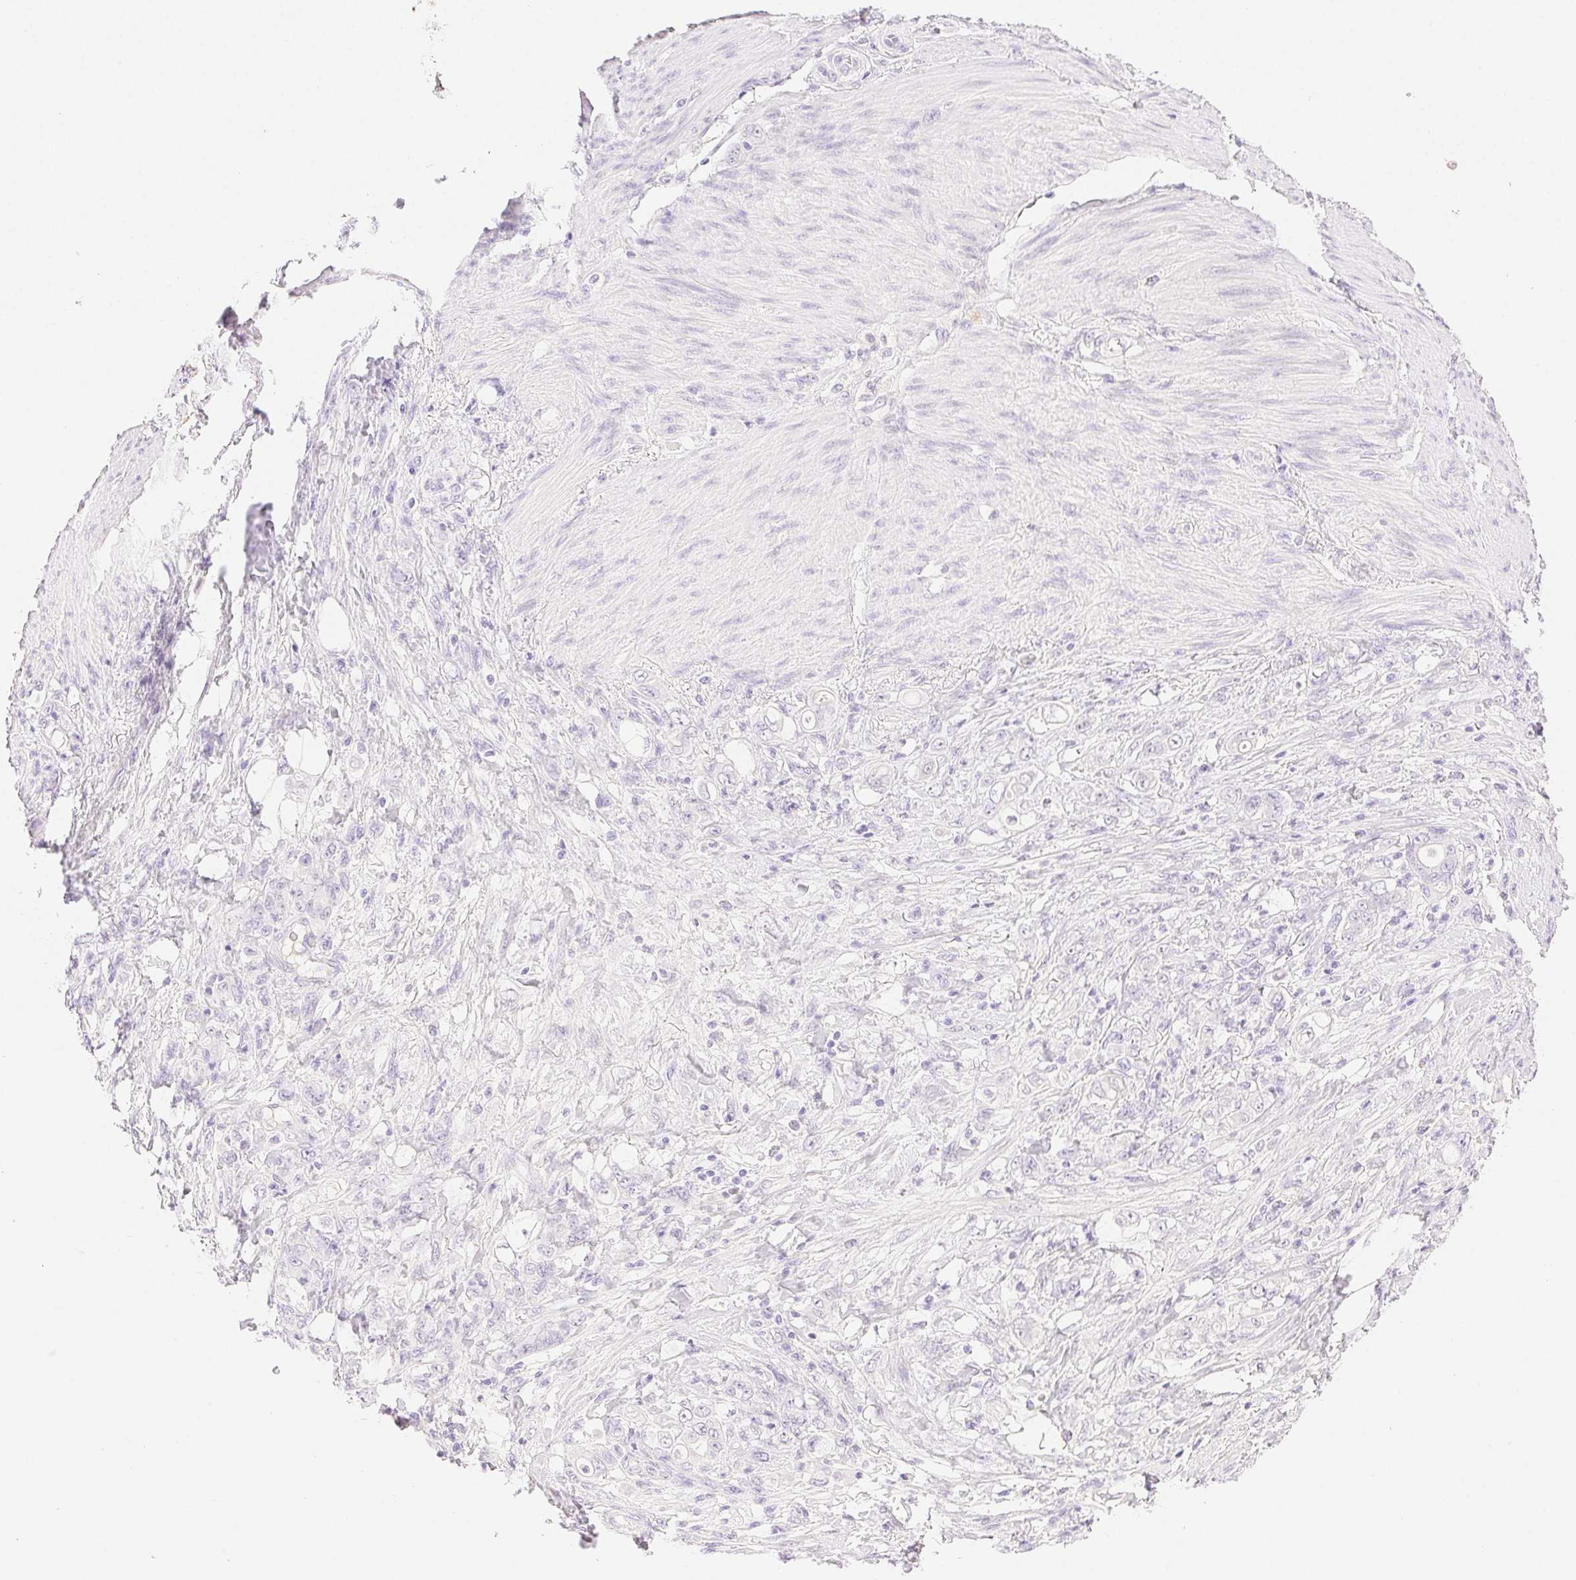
{"staining": {"intensity": "negative", "quantity": "none", "location": "none"}, "tissue": "stomach cancer", "cell_type": "Tumor cells", "image_type": "cancer", "snomed": [{"axis": "morphology", "description": "Adenocarcinoma, NOS"}, {"axis": "topography", "description": "Stomach"}], "caption": "Stomach cancer was stained to show a protein in brown. There is no significant expression in tumor cells.", "gene": "SPACA4", "patient": {"sex": "female", "age": 79}}